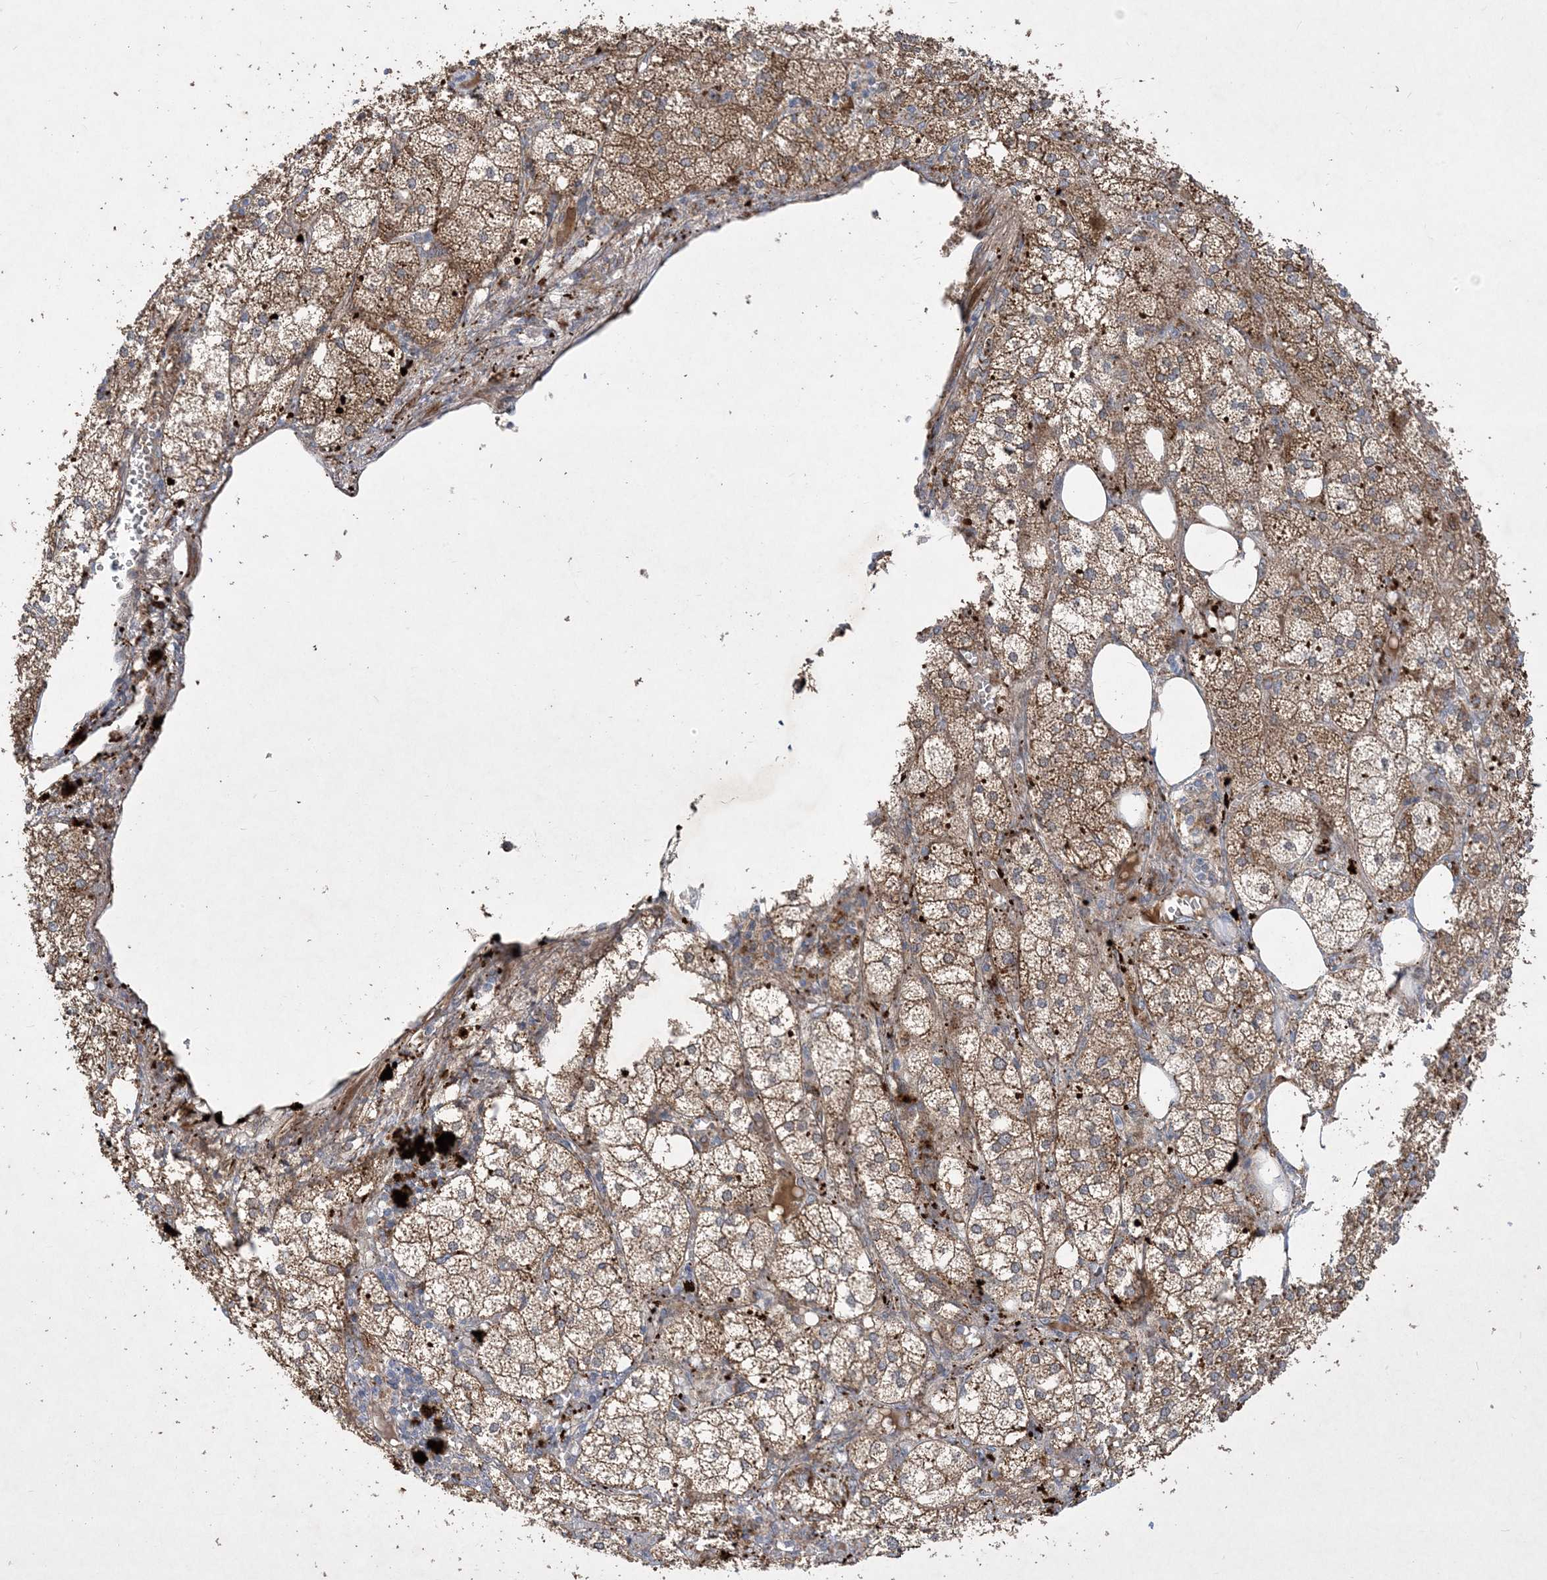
{"staining": {"intensity": "strong", "quantity": ">75%", "location": "cytoplasmic/membranous"}, "tissue": "adrenal gland", "cell_type": "Glandular cells", "image_type": "normal", "snomed": [{"axis": "morphology", "description": "Normal tissue, NOS"}, {"axis": "topography", "description": "Adrenal gland"}], "caption": "Protein expression by immunohistochemistry reveals strong cytoplasmic/membranous positivity in about >75% of glandular cells in normal adrenal gland.", "gene": "MASP2", "patient": {"sex": "female", "age": 61}}